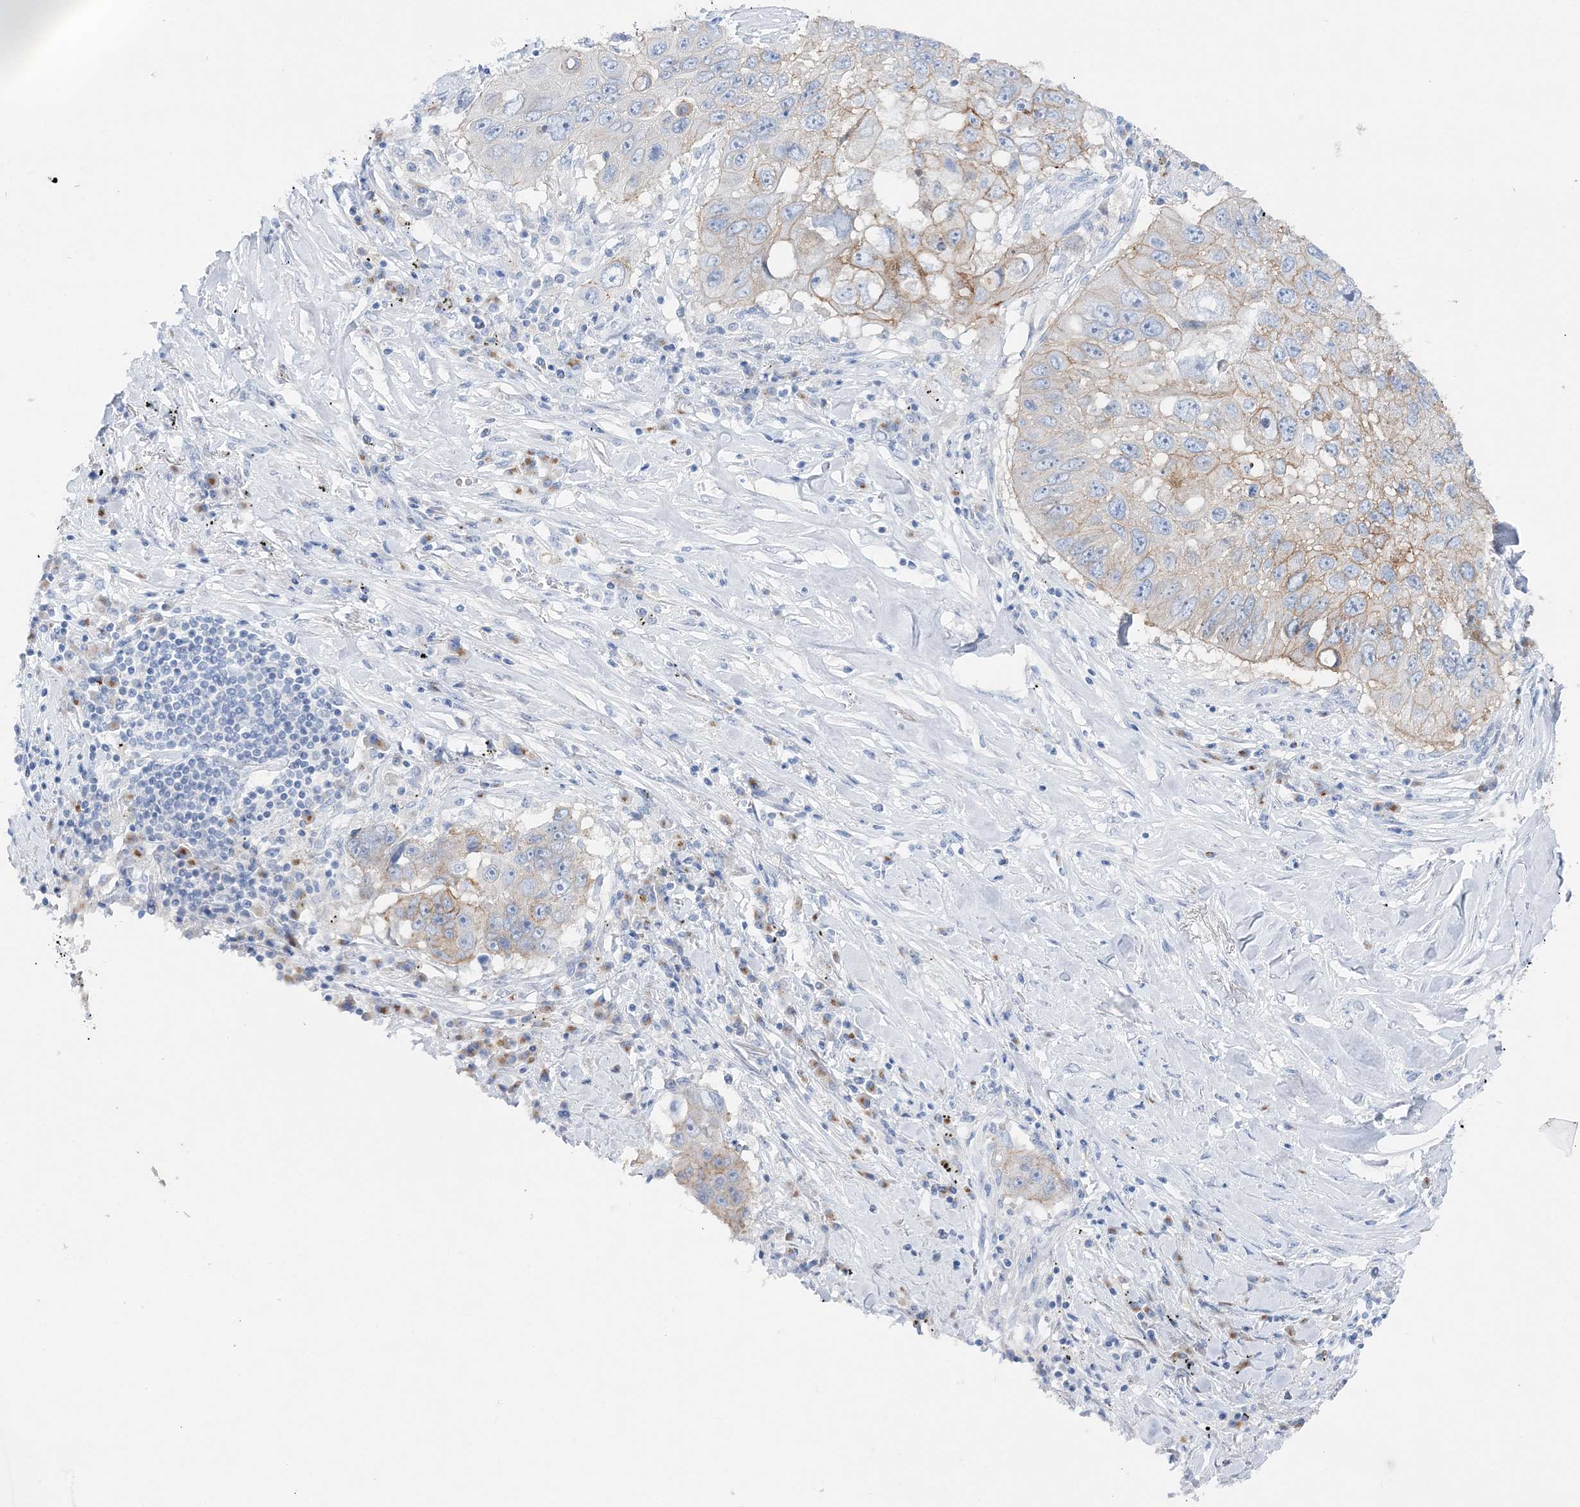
{"staining": {"intensity": "weak", "quantity": "25%-75%", "location": "cytoplasmic/membranous"}, "tissue": "lung cancer", "cell_type": "Tumor cells", "image_type": "cancer", "snomed": [{"axis": "morphology", "description": "Squamous cell carcinoma, NOS"}, {"axis": "topography", "description": "Lung"}], "caption": "This is an image of IHC staining of lung cancer (squamous cell carcinoma), which shows weak positivity in the cytoplasmic/membranous of tumor cells.", "gene": "SLC5A6", "patient": {"sex": "male", "age": 61}}